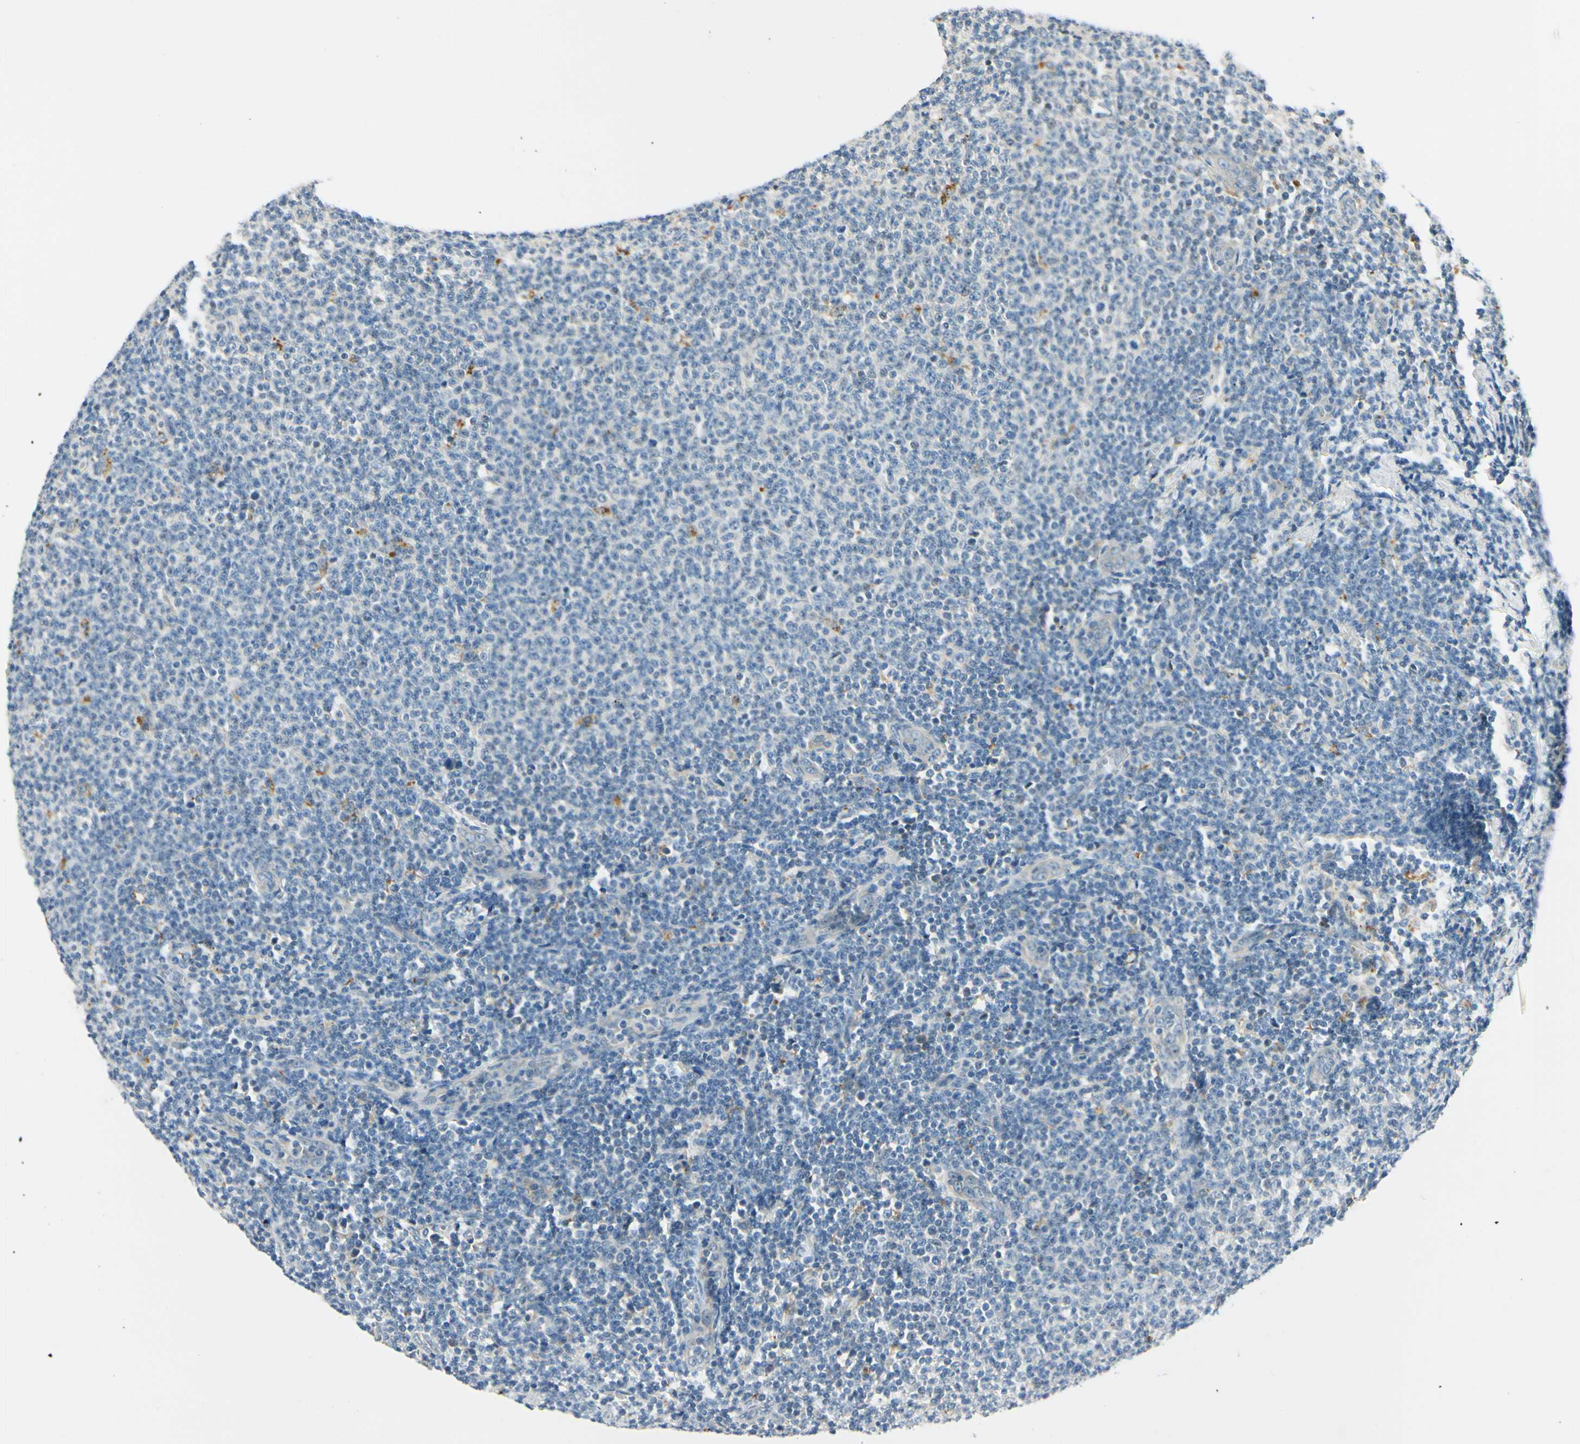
{"staining": {"intensity": "negative", "quantity": "none", "location": "none"}, "tissue": "lymphoma", "cell_type": "Tumor cells", "image_type": "cancer", "snomed": [{"axis": "morphology", "description": "Malignant lymphoma, non-Hodgkin's type, Low grade"}, {"axis": "topography", "description": "Lymph node"}], "caption": "A micrograph of low-grade malignant lymphoma, non-Hodgkin's type stained for a protein exhibits no brown staining in tumor cells. (Brightfield microscopy of DAB immunohistochemistry (IHC) at high magnification).", "gene": "LAMA3", "patient": {"sex": "male", "age": 66}}